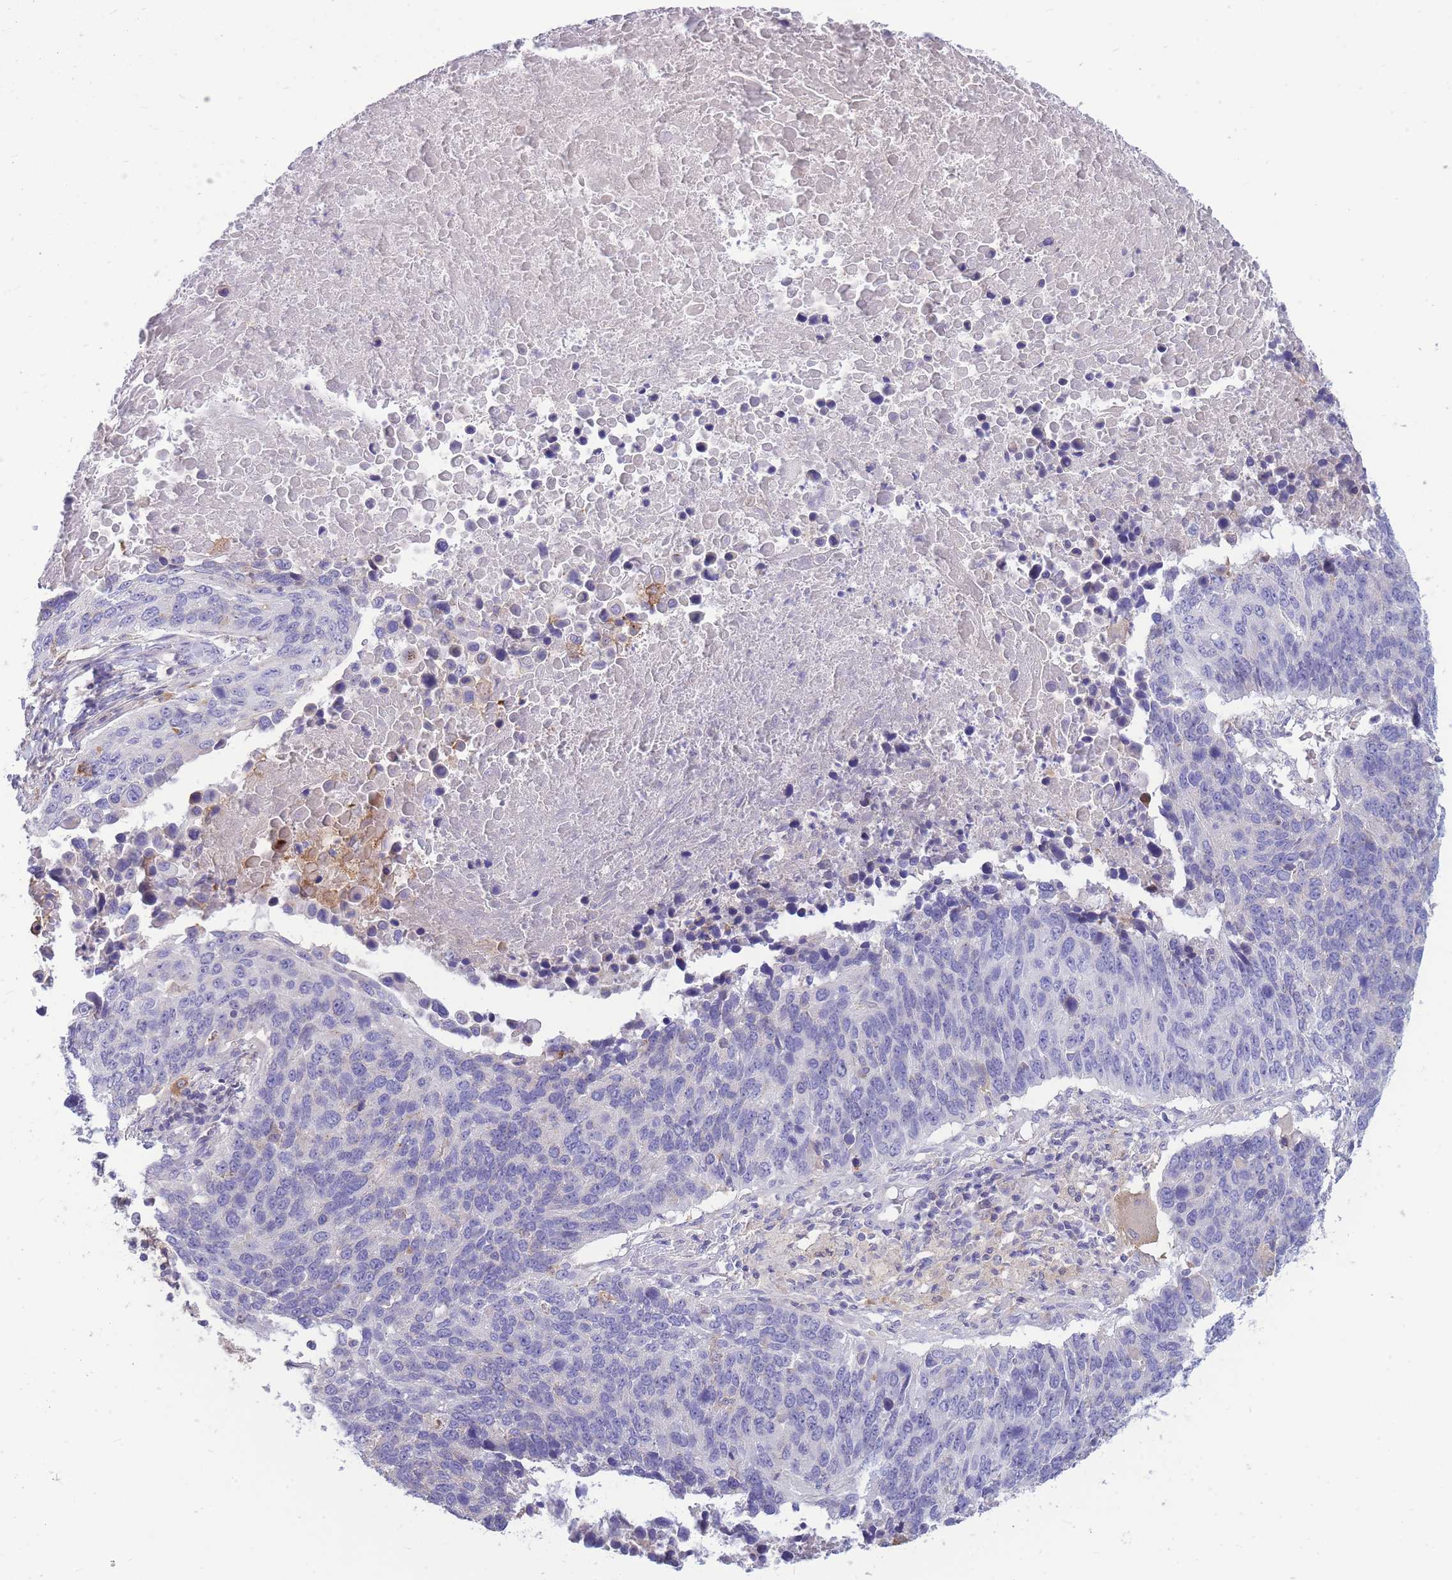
{"staining": {"intensity": "negative", "quantity": "none", "location": "none"}, "tissue": "lung cancer", "cell_type": "Tumor cells", "image_type": "cancer", "snomed": [{"axis": "morphology", "description": "Normal tissue, NOS"}, {"axis": "morphology", "description": "Squamous cell carcinoma, NOS"}, {"axis": "topography", "description": "Lymph node"}, {"axis": "topography", "description": "Lung"}], "caption": "High power microscopy histopathology image of an immunohistochemistry micrograph of lung squamous cell carcinoma, revealing no significant positivity in tumor cells. (Brightfield microscopy of DAB immunohistochemistry (IHC) at high magnification).", "gene": "OR5T1", "patient": {"sex": "male", "age": 66}}